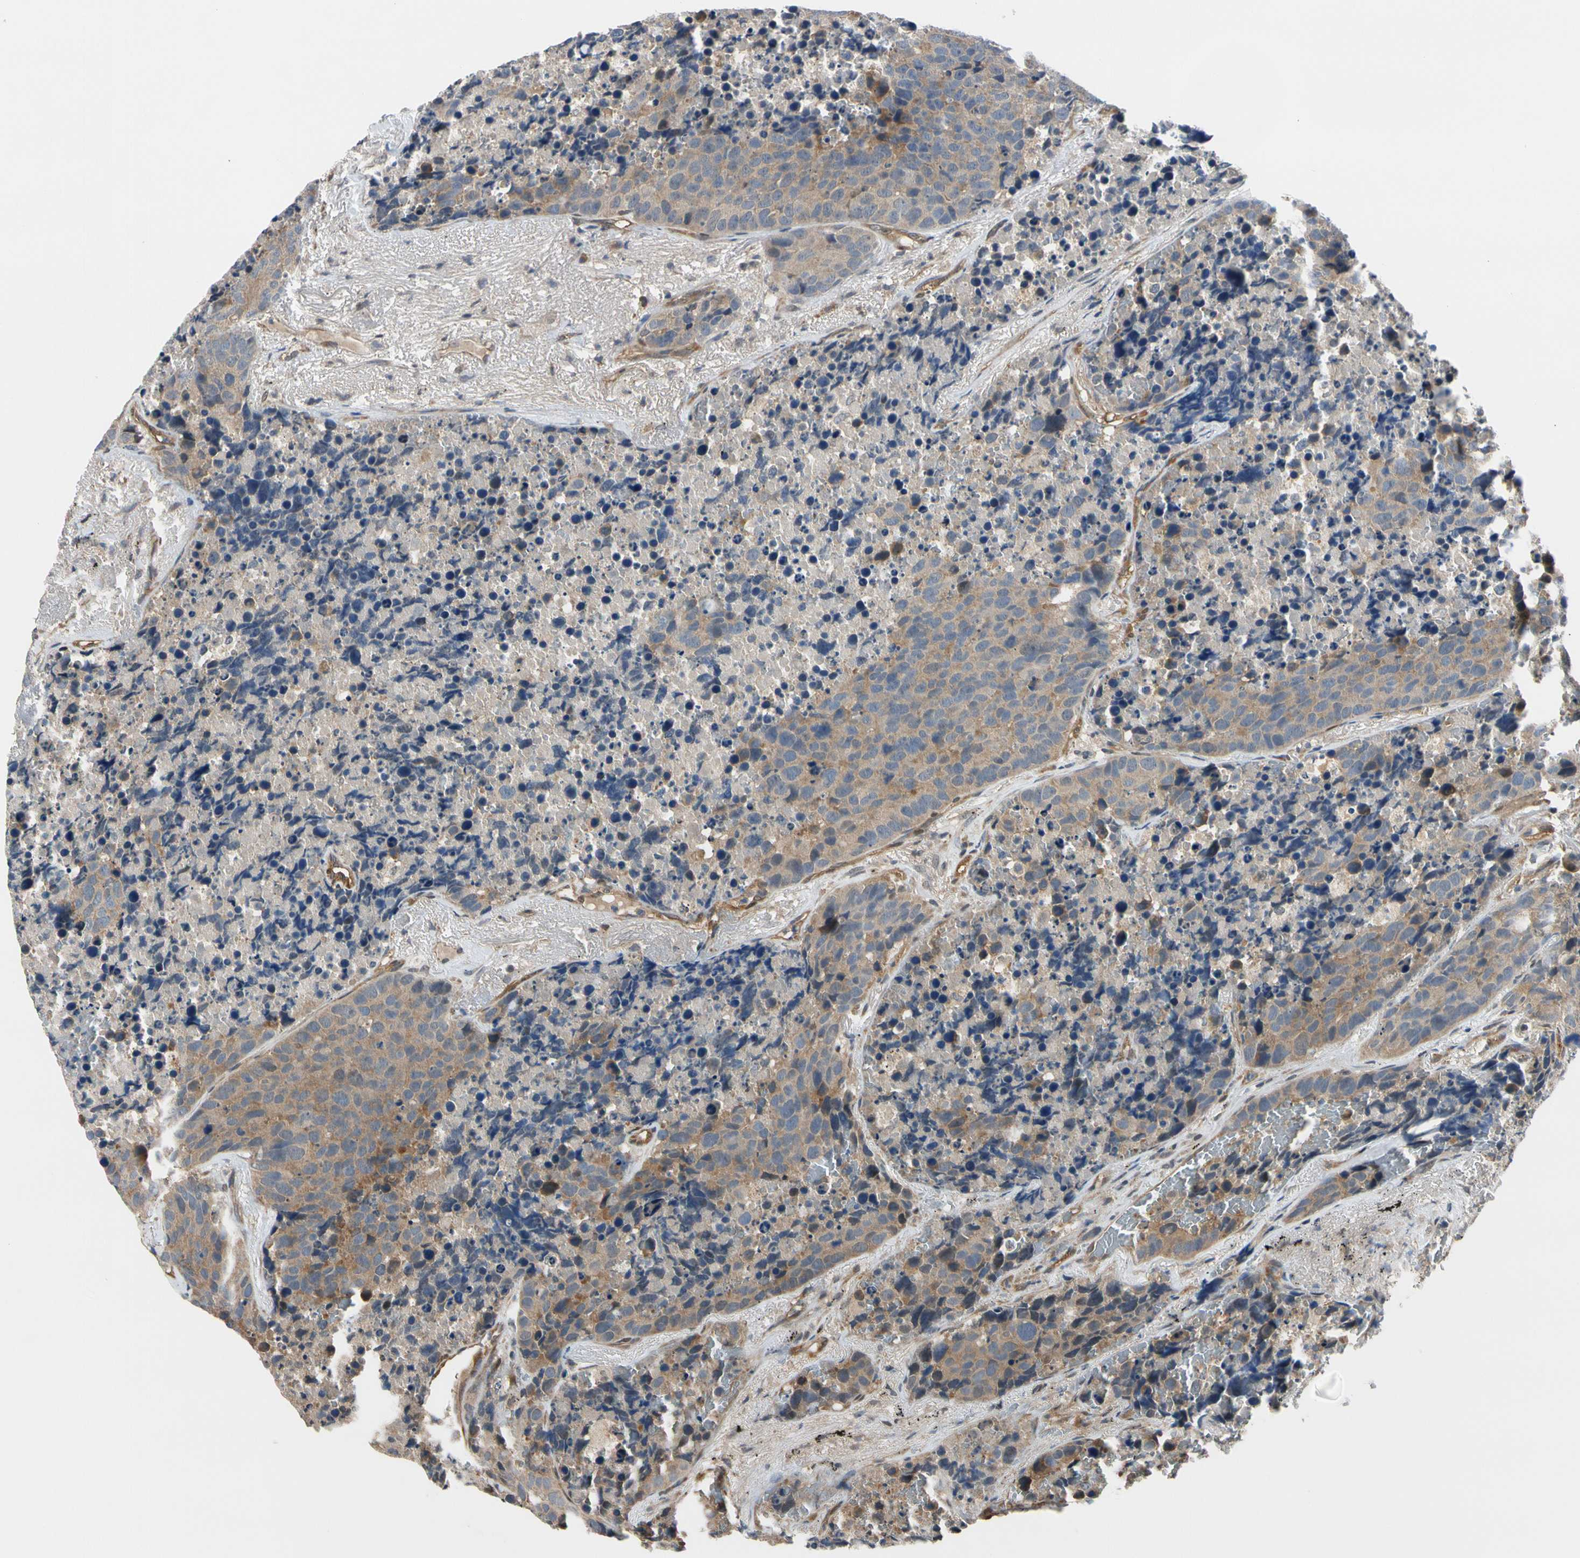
{"staining": {"intensity": "weak", "quantity": ">75%", "location": "cytoplasmic/membranous"}, "tissue": "carcinoid", "cell_type": "Tumor cells", "image_type": "cancer", "snomed": [{"axis": "morphology", "description": "Carcinoid, malignant, NOS"}, {"axis": "topography", "description": "Lung"}], "caption": "Protein expression analysis of human malignant carcinoid reveals weak cytoplasmic/membranous positivity in about >75% of tumor cells.", "gene": "RASGRF1", "patient": {"sex": "male", "age": 60}}